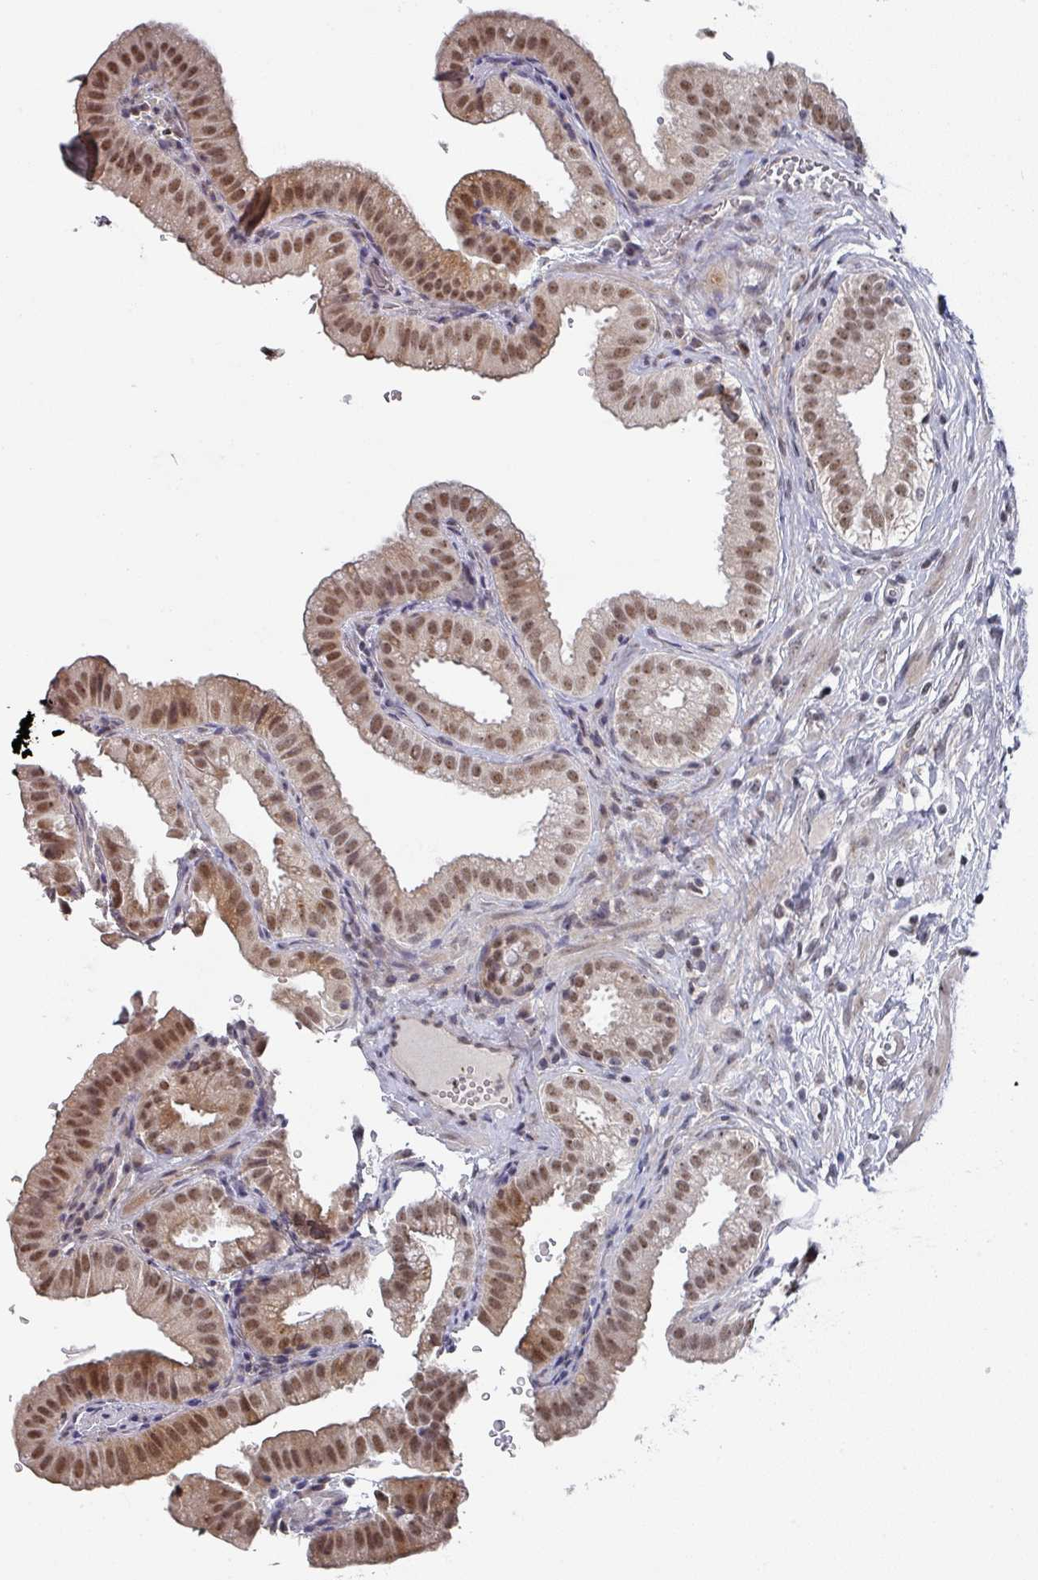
{"staining": {"intensity": "moderate", "quantity": ">75%", "location": "cytoplasmic/membranous,nuclear"}, "tissue": "gallbladder", "cell_type": "Glandular cells", "image_type": "normal", "snomed": [{"axis": "morphology", "description": "Normal tissue, NOS"}, {"axis": "topography", "description": "Gallbladder"}], "caption": "Gallbladder stained for a protein (brown) exhibits moderate cytoplasmic/membranous,nuclear positive expression in approximately >75% of glandular cells.", "gene": "ZNF654", "patient": {"sex": "female", "age": 61}}